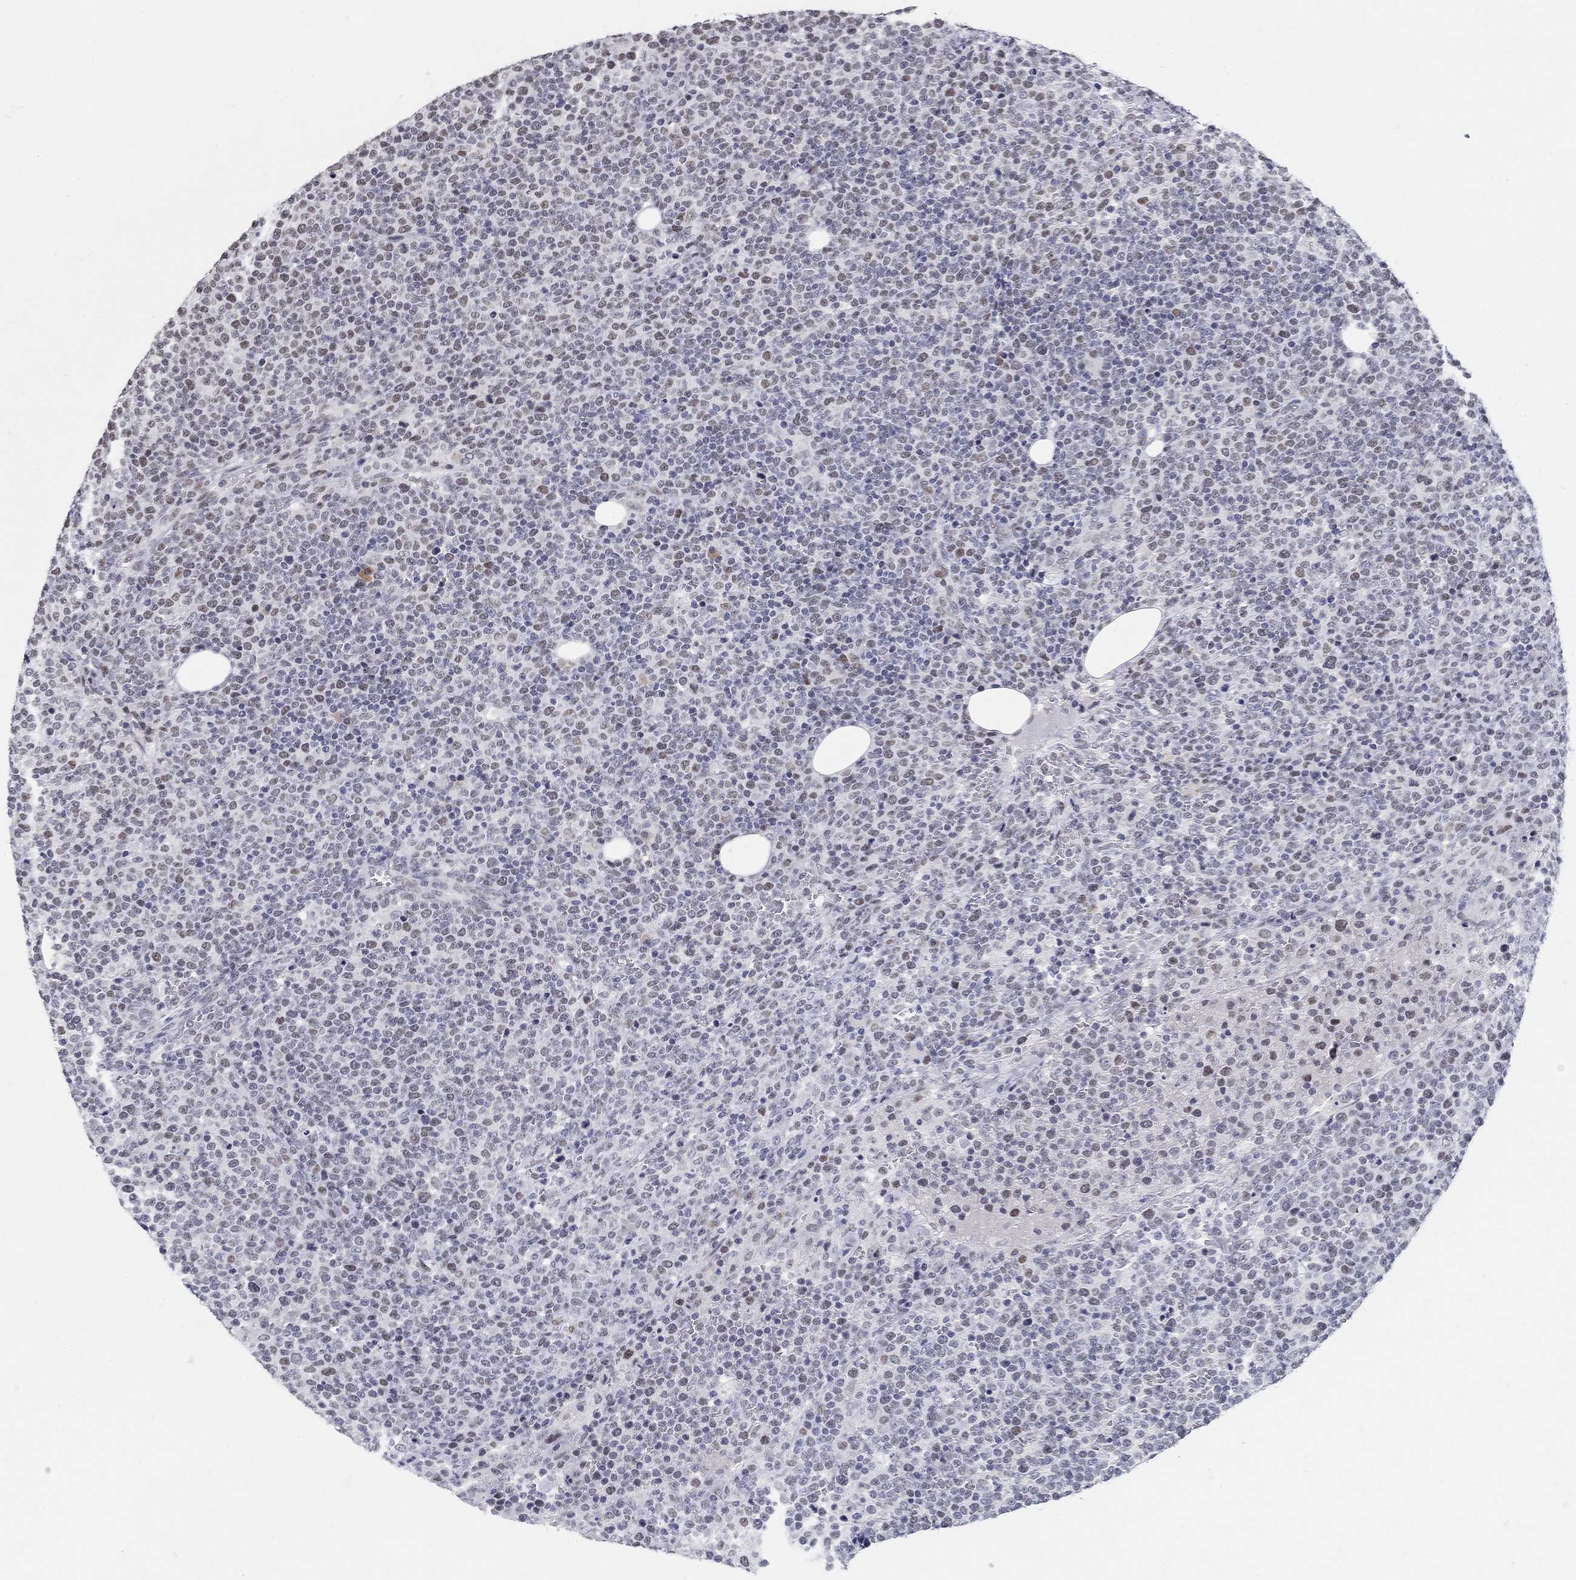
{"staining": {"intensity": "weak", "quantity": "<25%", "location": "nuclear"}, "tissue": "lymphoma", "cell_type": "Tumor cells", "image_type": "cancer", "snomed": [{"axis": "morphology", "description": "Malignant lymphoma, non-Hodgkin's type, High grade"}, {"axis": "topography", "description": "Lymph node"}], "caption": "A photomicrograph of malignant lymphoma, non-Hodgkin's type (high-grade) stained for a protein reveals no brown staining in tumor cells.", "gene": "BHLHE22", "patient": {"sex": "male", "age": 61}}